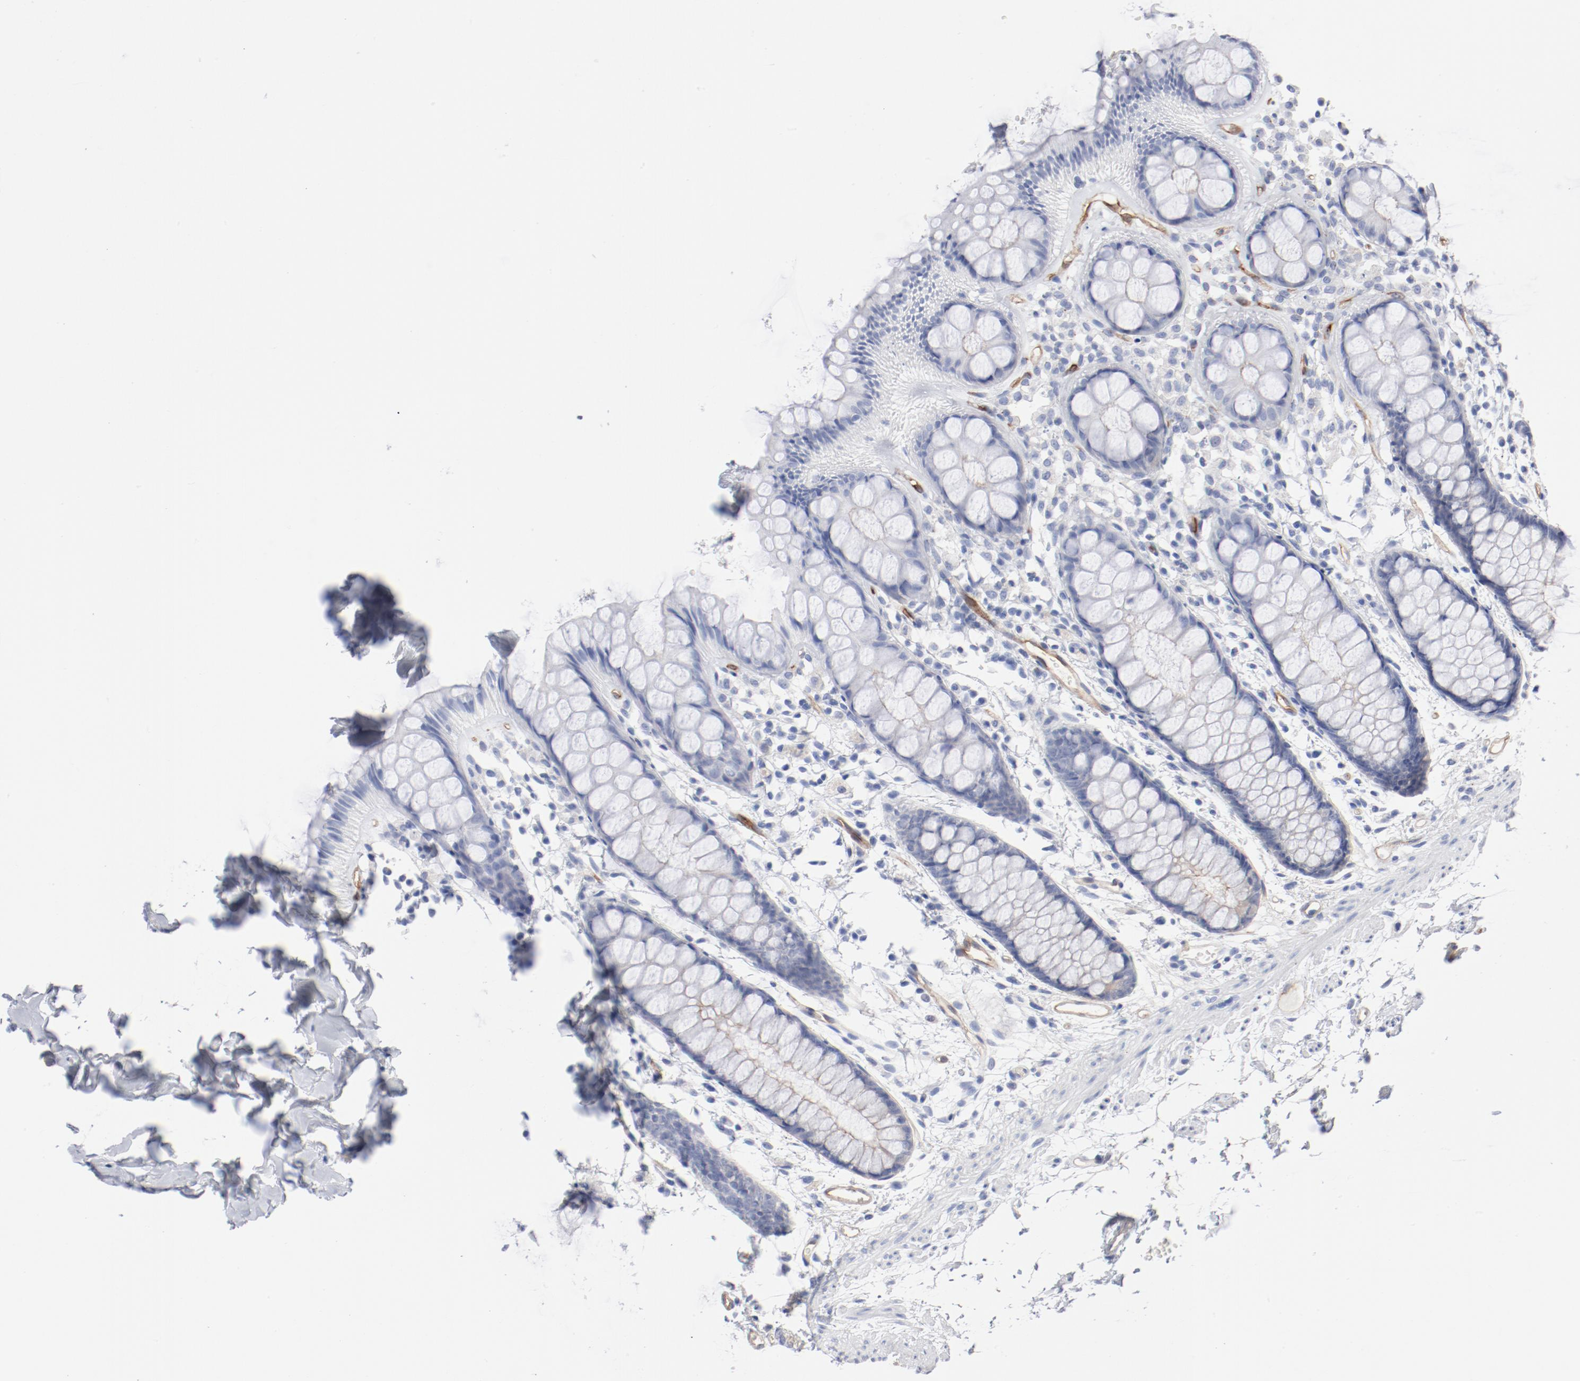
{"staining": {"intensity": "weak", "quantity": "<25%", "location": "cytoplasmic/membranous"}, "tissue": "rectum", "cell_type": "Glandular cells", "image_type": "normal", "snomed": [{"axis": "morphology", "description": "Normal tissue, NOS"}, {"axis": "topography", "description": "Rectum"}], "caption": "Immunohistochemical staining of benign human rectum exhibits no significant expression in glandular cells.", "gene": "SHANK3", "patient": {"sex": "female", "age": 66}}